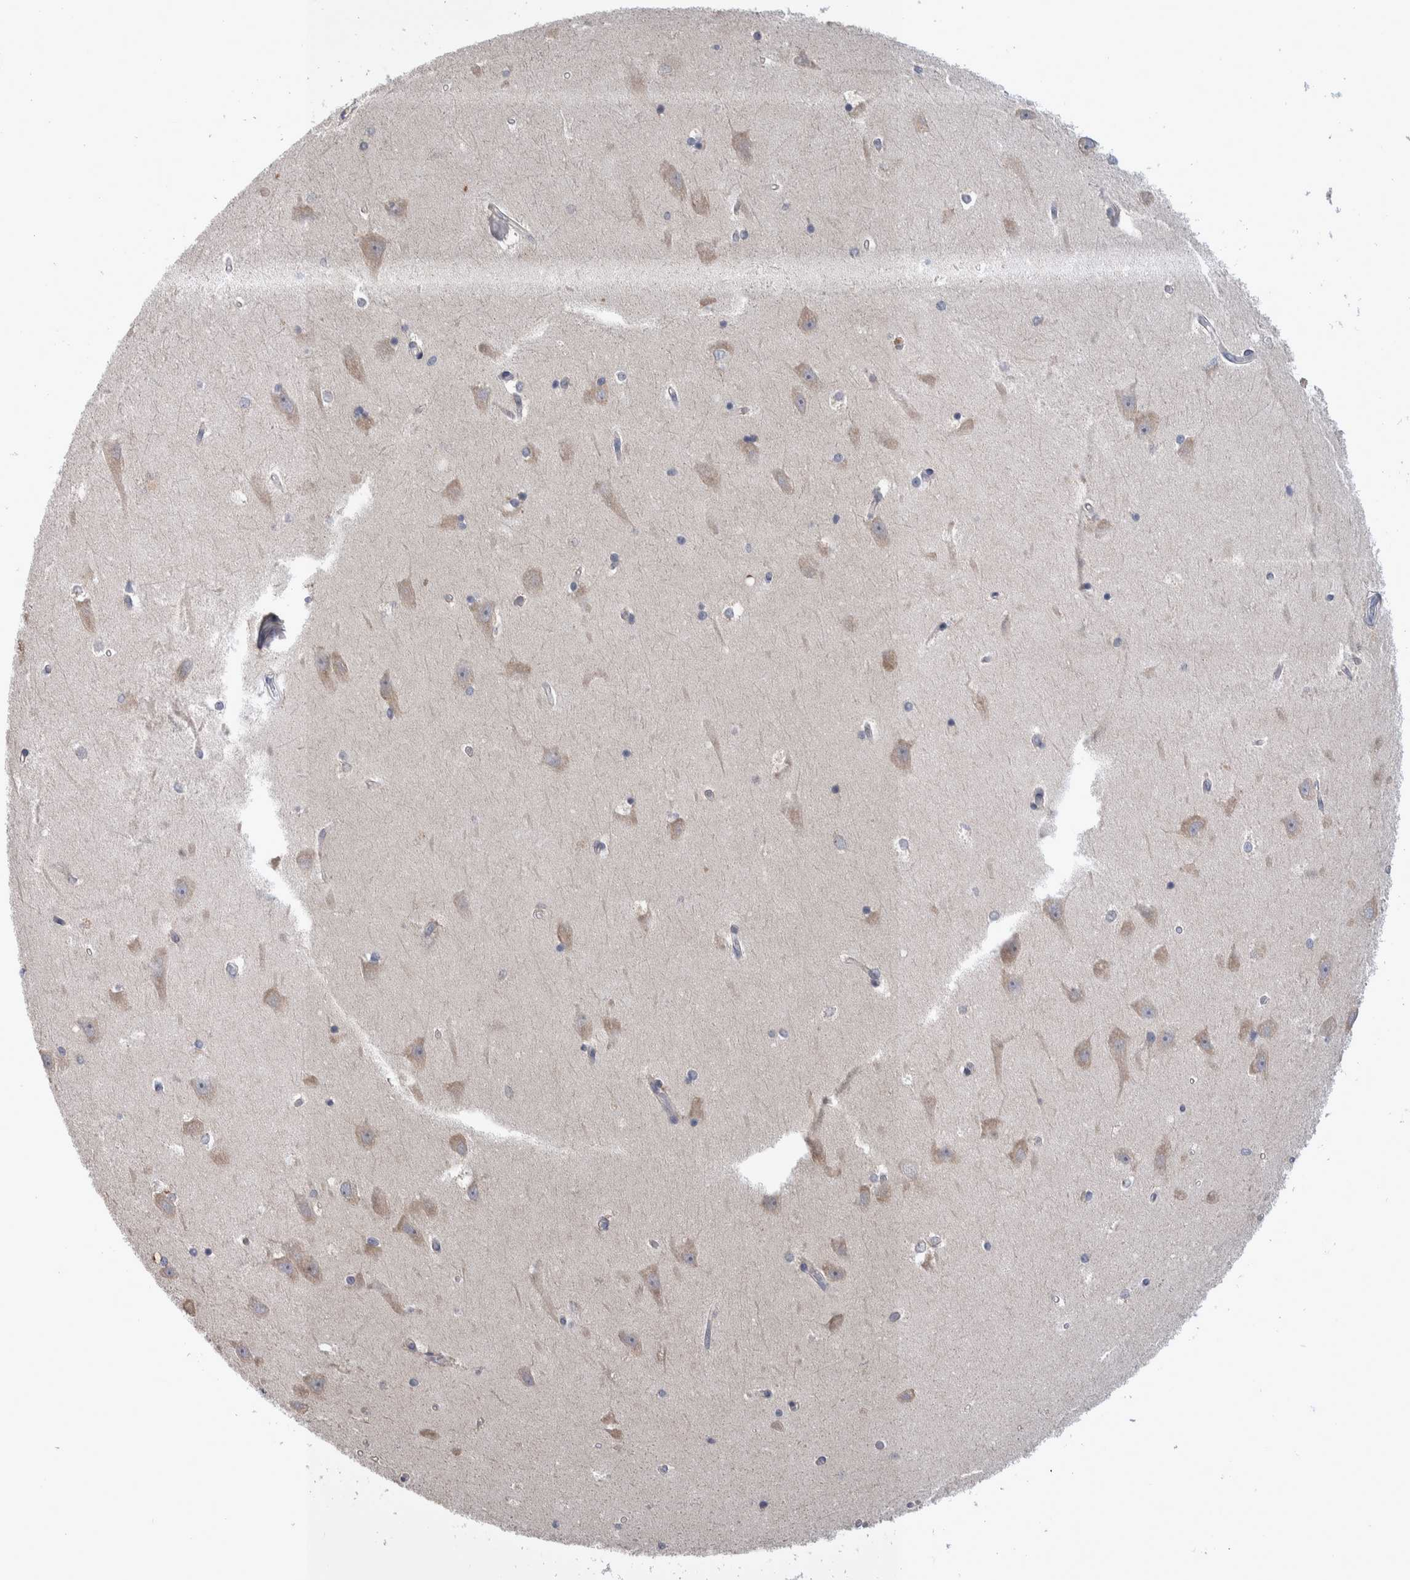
{"staining": {"intensity": "negative", "quantity": "none", "location": "none"}, "tissue": "hippocampus", "cell_type": "Glial cells", "image_type": "normal", "snomed": [{"axis": "morphology", "description": "Normal tissue, NOS"}, {"axis": "topography", "description": "Hippocampus"}], "caption": "Hippocampus stained for a protein using IHC reveals no staining glial cells.", "gene": "IBTK", "patient": {"sex": "male", "age": 45}}